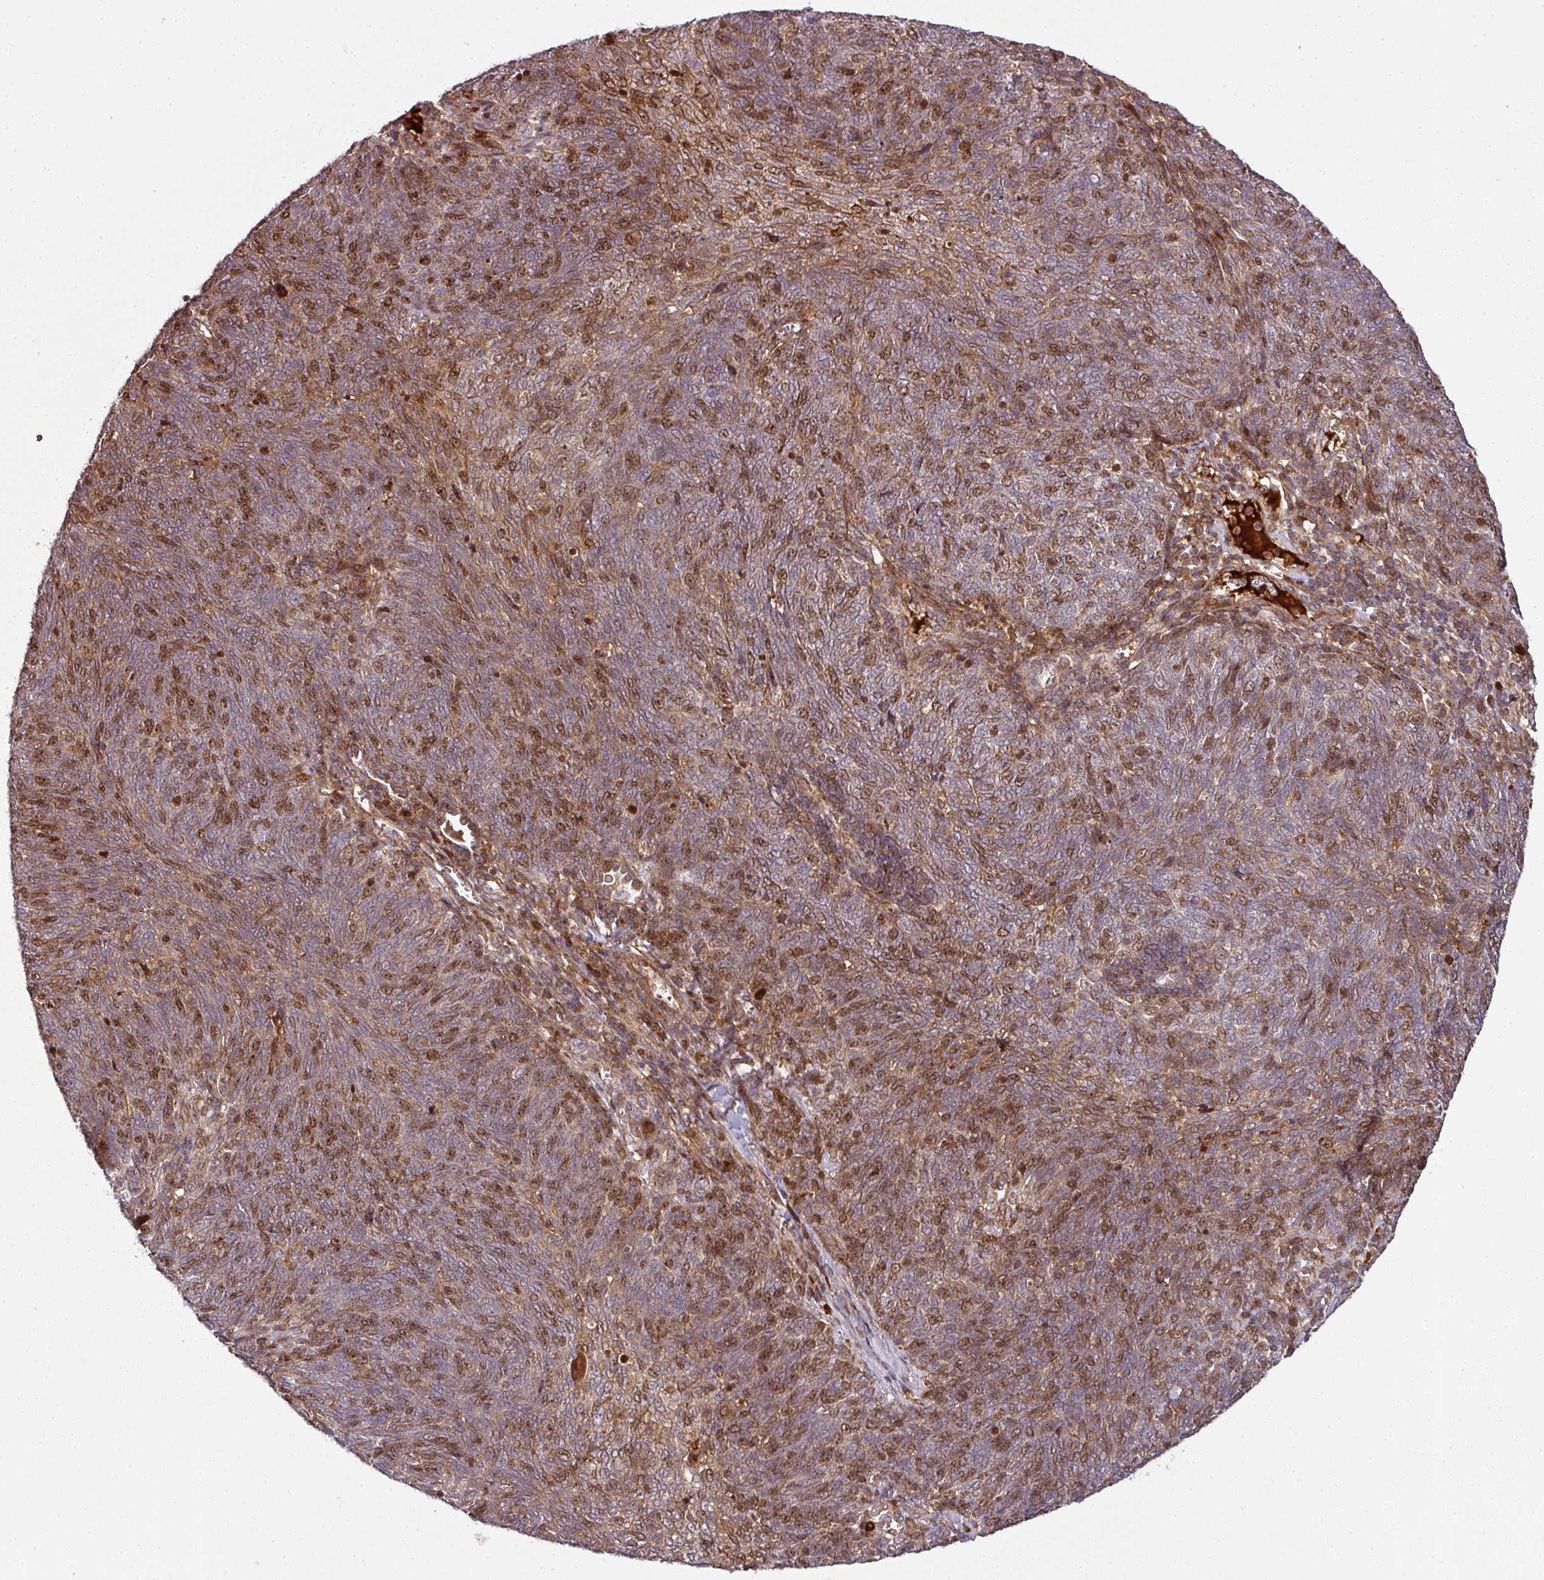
{"staining": {"intensity": "moderate", "quantity": ">75%", "location": "cytoplasmic/membranous,nuclear"}, "tissue": "lung cancer", "cell_type": "Tumor cells", "image_type": "cancer", "snomed": [{"axis": "morphology", "description": "Squamous cell carcinoma, NOS"}, {"axis": "topography", "description": "Lung"}], "caption": "Immunohistochemical staining of lung squamous cell carcinoma displays moderate cytoplasmic/membranous and nuclear protein positivity in approximately >75% of tumor cells. (brown staining indicates protein expression, while blue staining denotes nuclei).", "gene": "ATAT1", "patient": {"sex": "female", "age": 72}}